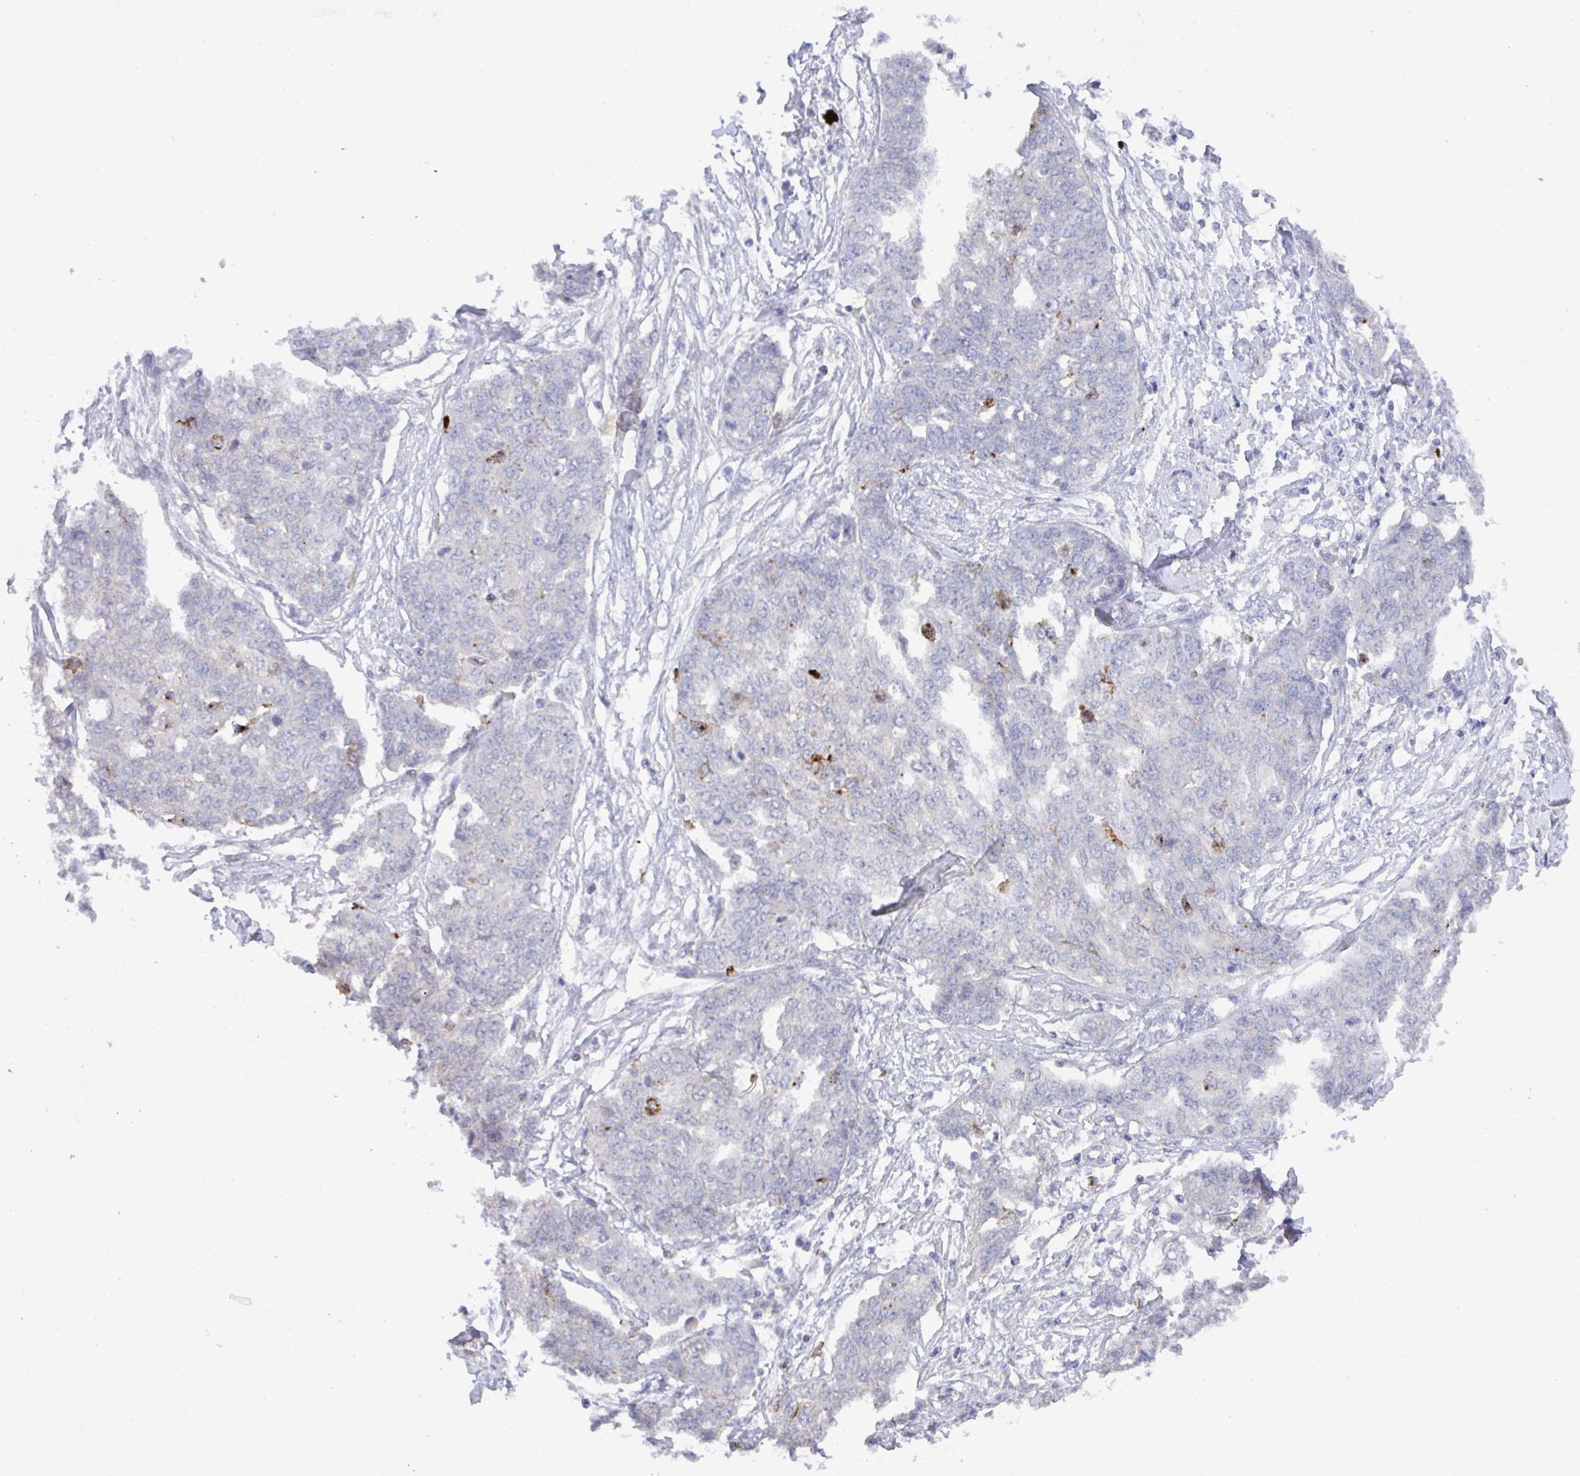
{"staining": {"intensity": "negative", "quantity": "none", "location": "none"}, "tissue": "ovarian cancer", "cell_type": "Tumor cells", "image_type": "cancer", "snomed": [{"axis": "morphology", "description": "Cystadenocarcinoma, serous, NOS"}, {"axis": "topography", "description": "Soft tissue"}, {"axis": "topography", "description": "Ovary"}], "caption": "The IHC histopathology image has no significant positivity in tumor cells of ovarian serous cystadenocarcinoma tissue.", "gene": "KCNK5", "patient": {"sex": "female", "age": 57}}